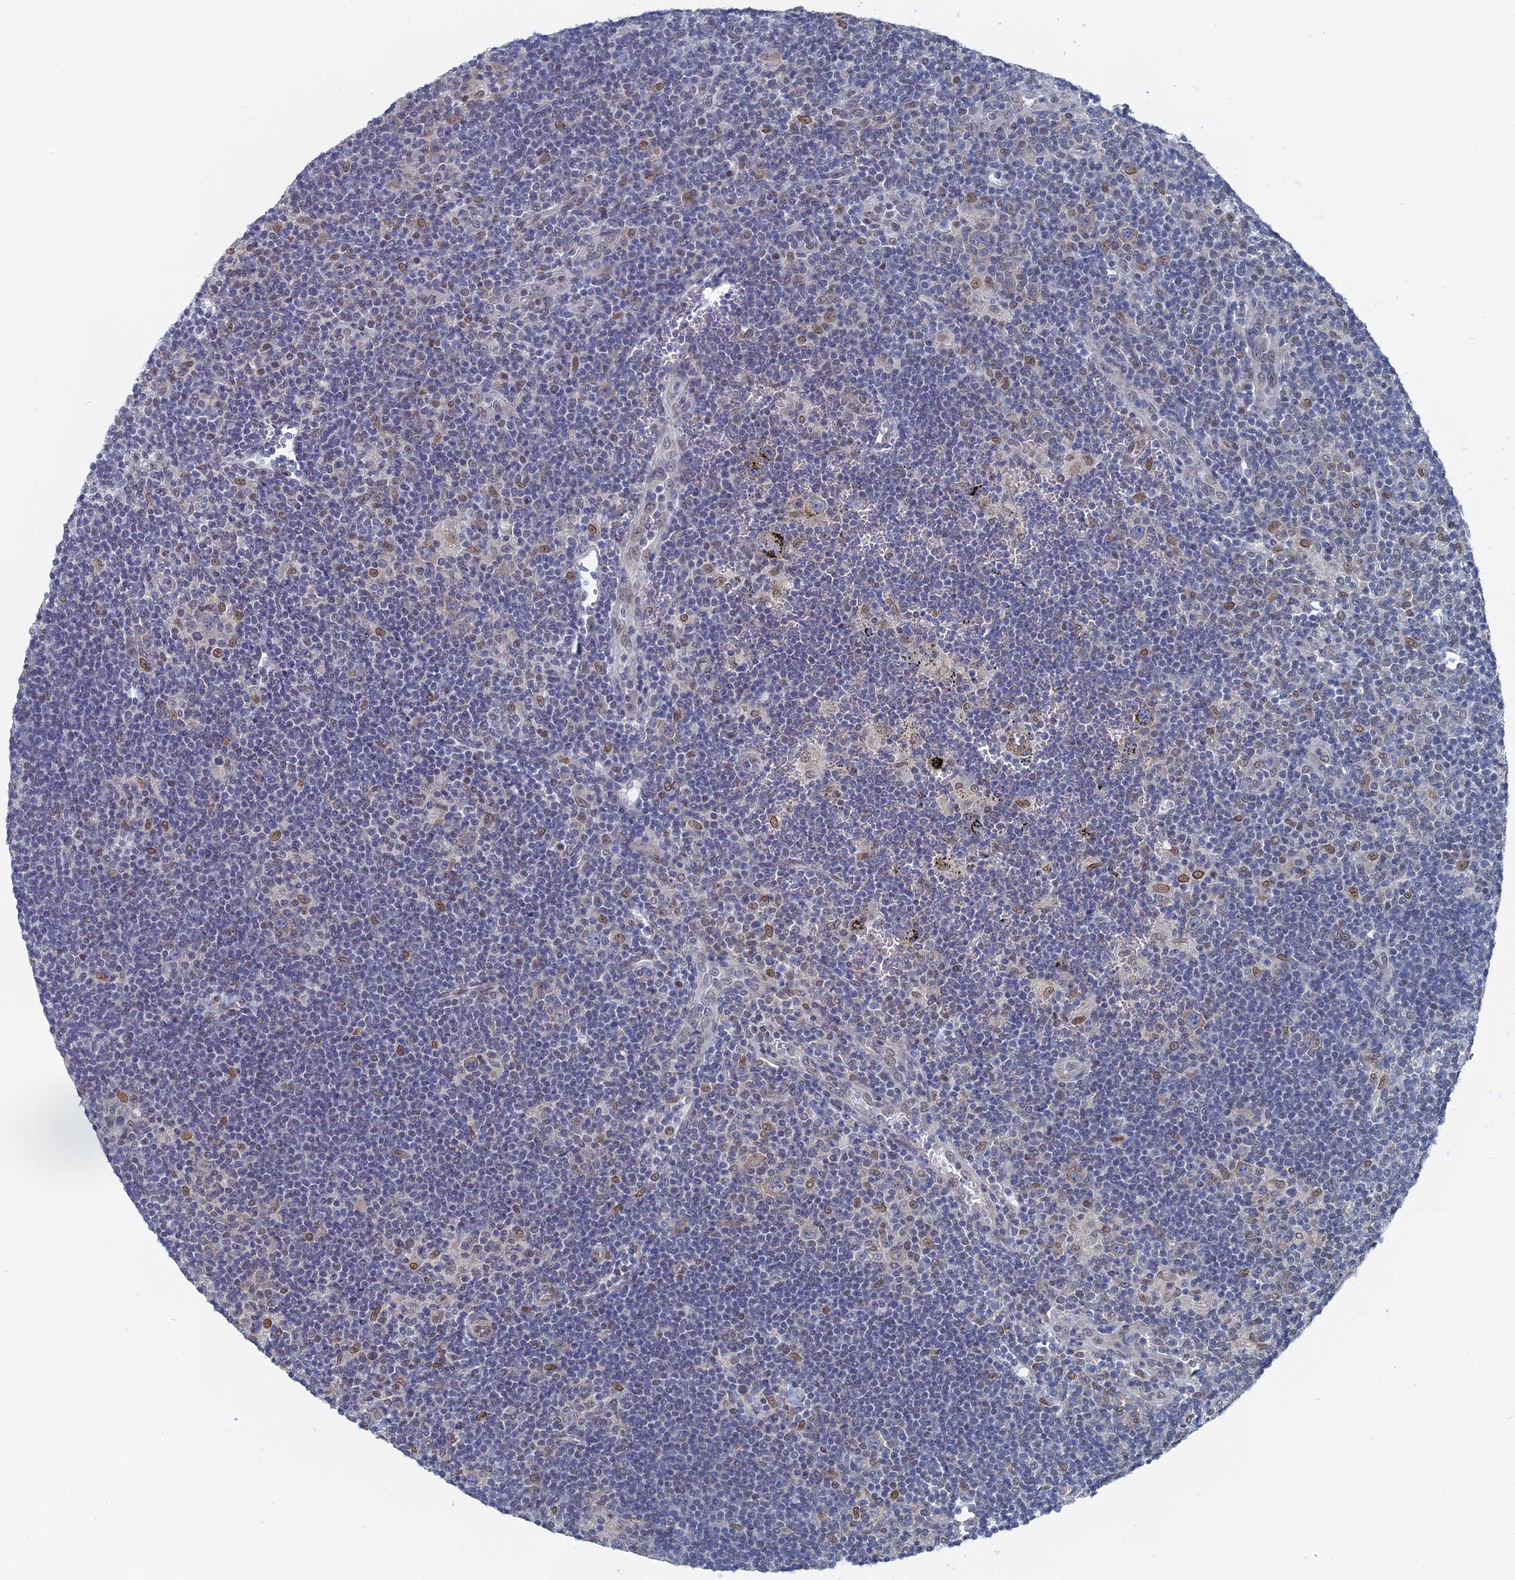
{"staining": {"intensity": "moderate", "quantity": "<25%", "location": "cytoplasmic/membranous"}, "tissue": "lymphoma", "cell_type": "Tumor cells", "image_type": "cancer", "snomed": [{"axis": "morphology", "description": "Hodgkin's disease, NOS"}, {"axis": "topography", "description": "Lymph node"}], "caption": "Hodgkin's disease stained with a brown dye demonstrates moderate cytoplasmic/membranous positive positivity in approximately <25% of tumor cells.", "gene": "MTRF1", "patient": {"sex": "female", "age": 57}}